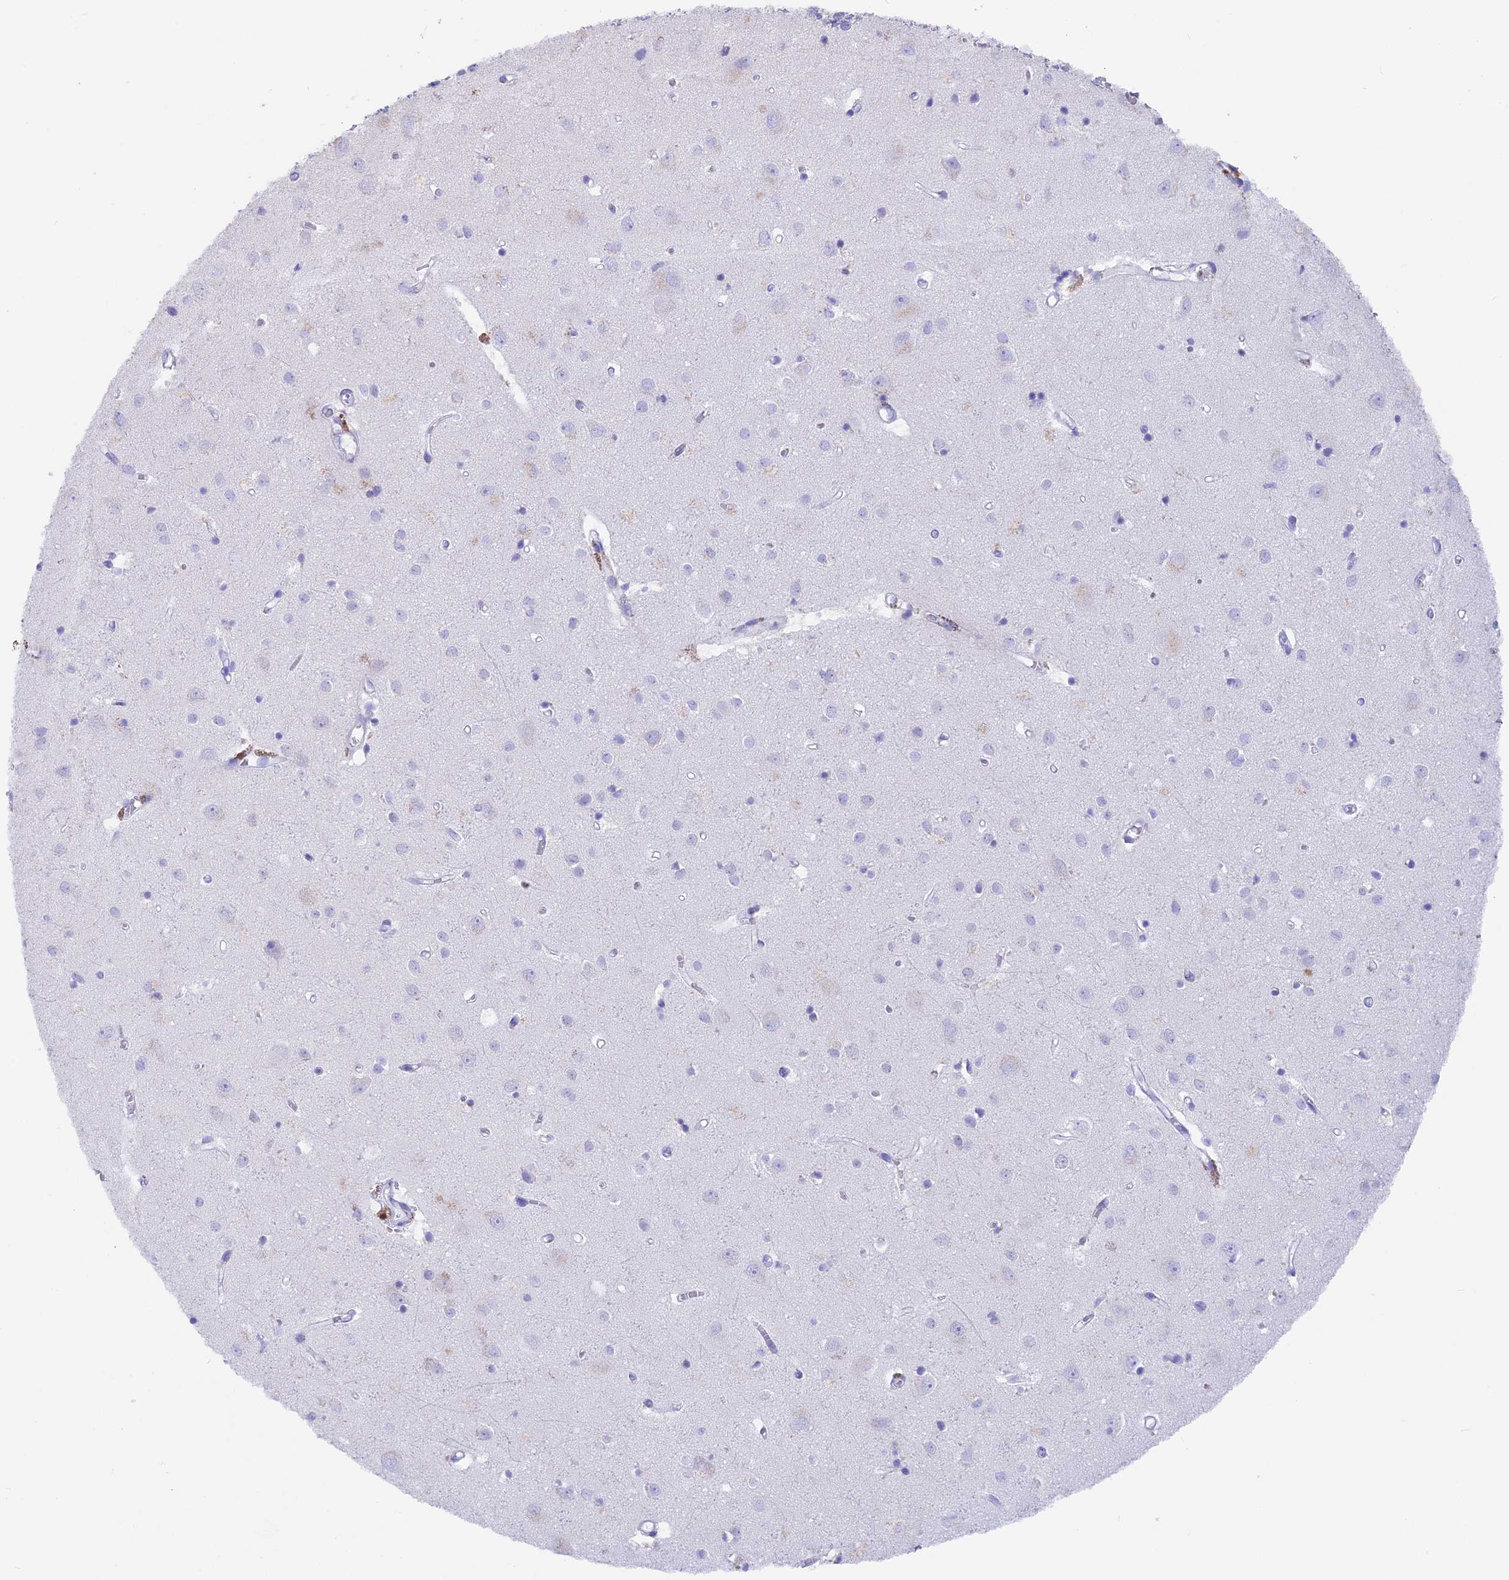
{"staining": {"intensity": "negative", "quantity": "none", "location": "none"}, "tissue": "cerebral cortex", "cell_type": "Endothelial cells", "image_type": "normal", "snomed": [{"axis": "morphology", "description": "Normal tissue, NOS"}, {"axis": "topography", "description": "Cerebral cortex"}], "caption": "Immunohistochemistry (IHC) image of unremarkable human cerebral cortex stained for a protein (brown), which reveals no positivity in endothelial cells.", "gene": "SNTN", "patient": {"sex": "female", "age": 64}}